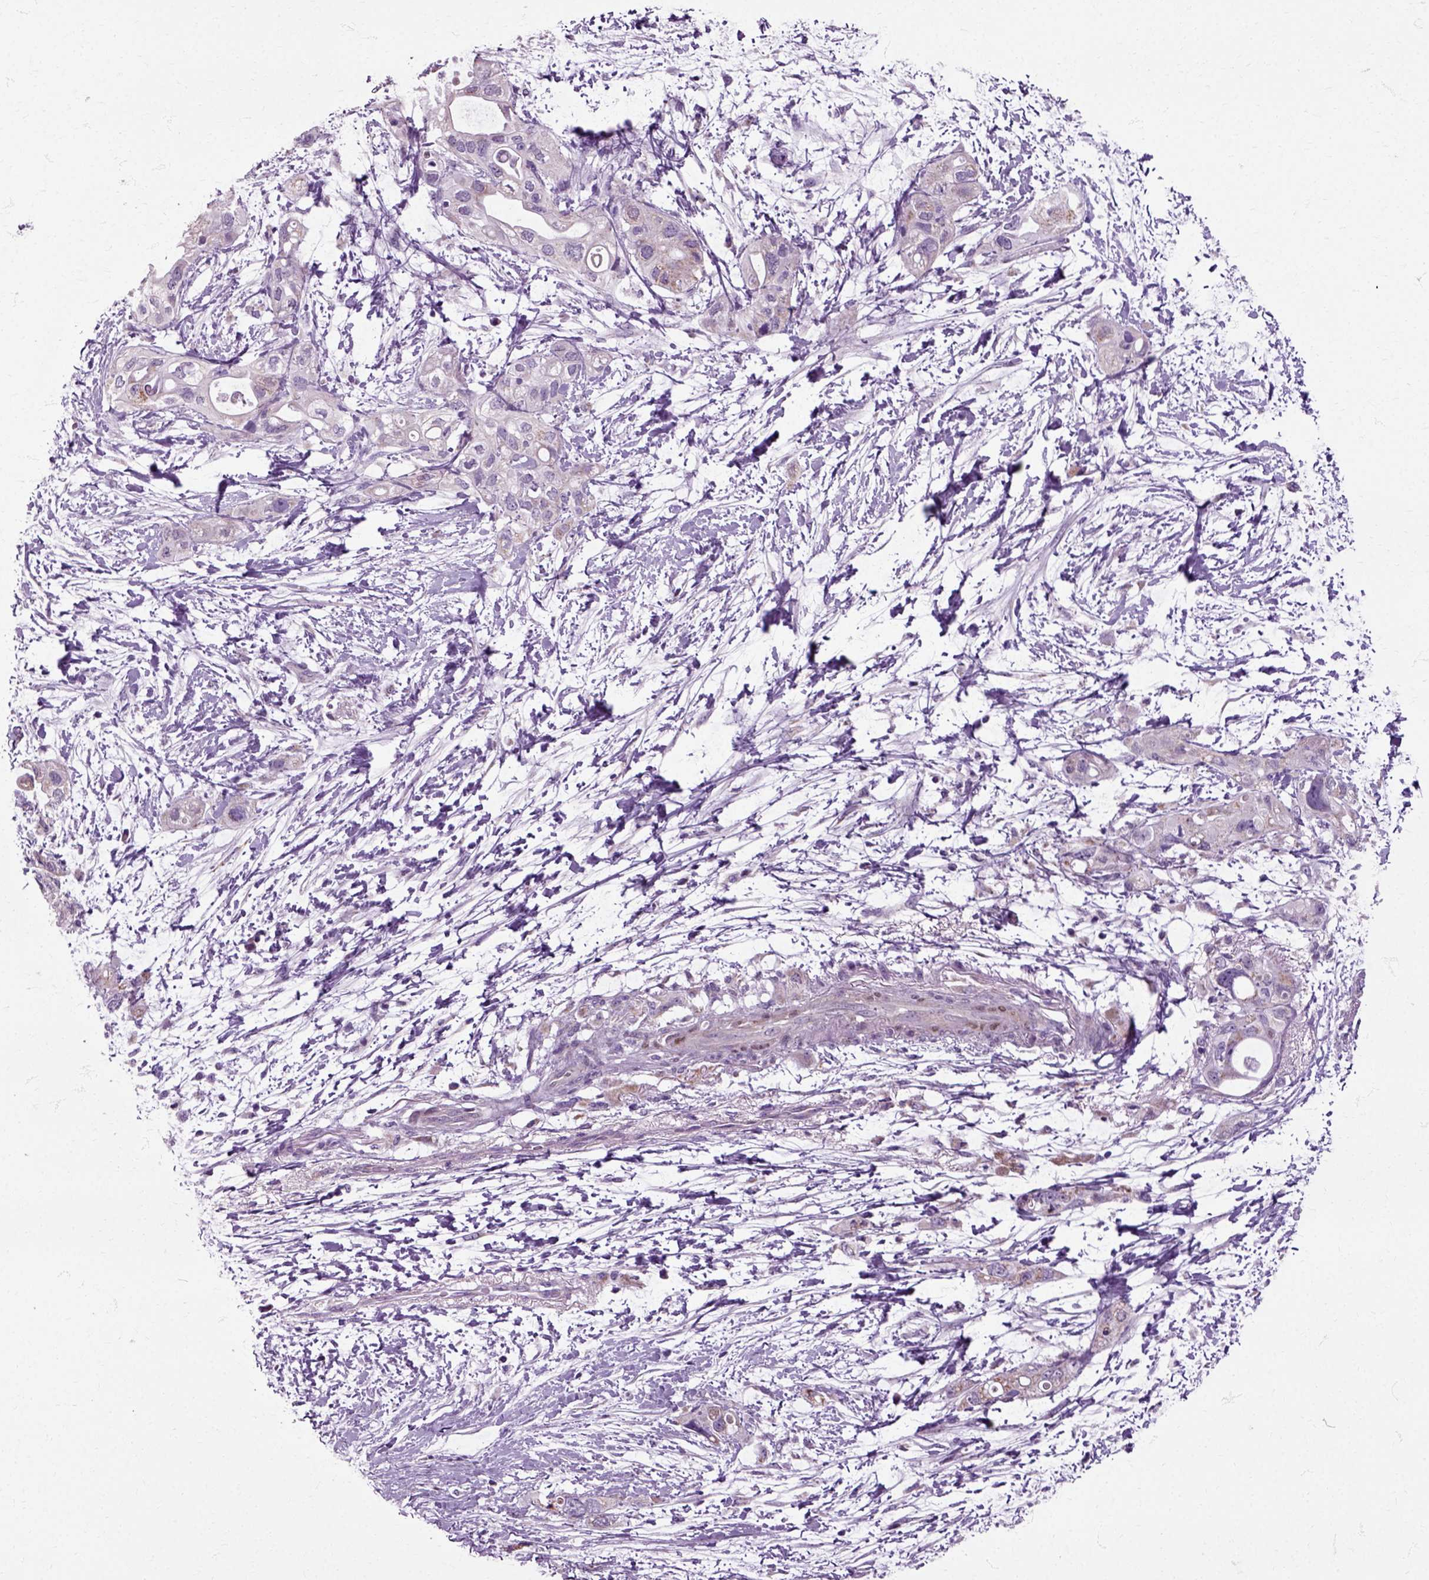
{"staining": {"intensity": "weak", "quantity": "<25%", "location": "cytoplasmic/membranous"}, "tissue": "pancreatic cancer", "cell_type": "Tumor cells", "image_type": "cancer", "snomed": [{"axis": "morphology", "description": "Adenocarcinoma, NOS"}, {"axis": "topography", "description": "Pancreas"}], "caption": "Immunohistochemistry of human pancreatic adenocarcinoma displays no positivity in tumor cells. (Stains: DAB IHC with hematoxylin counter stain, Microscopy: brightfield microscopy at high magnification).", "gene": "HSPA2", "patient": {"sex": "female", "age": 72}}